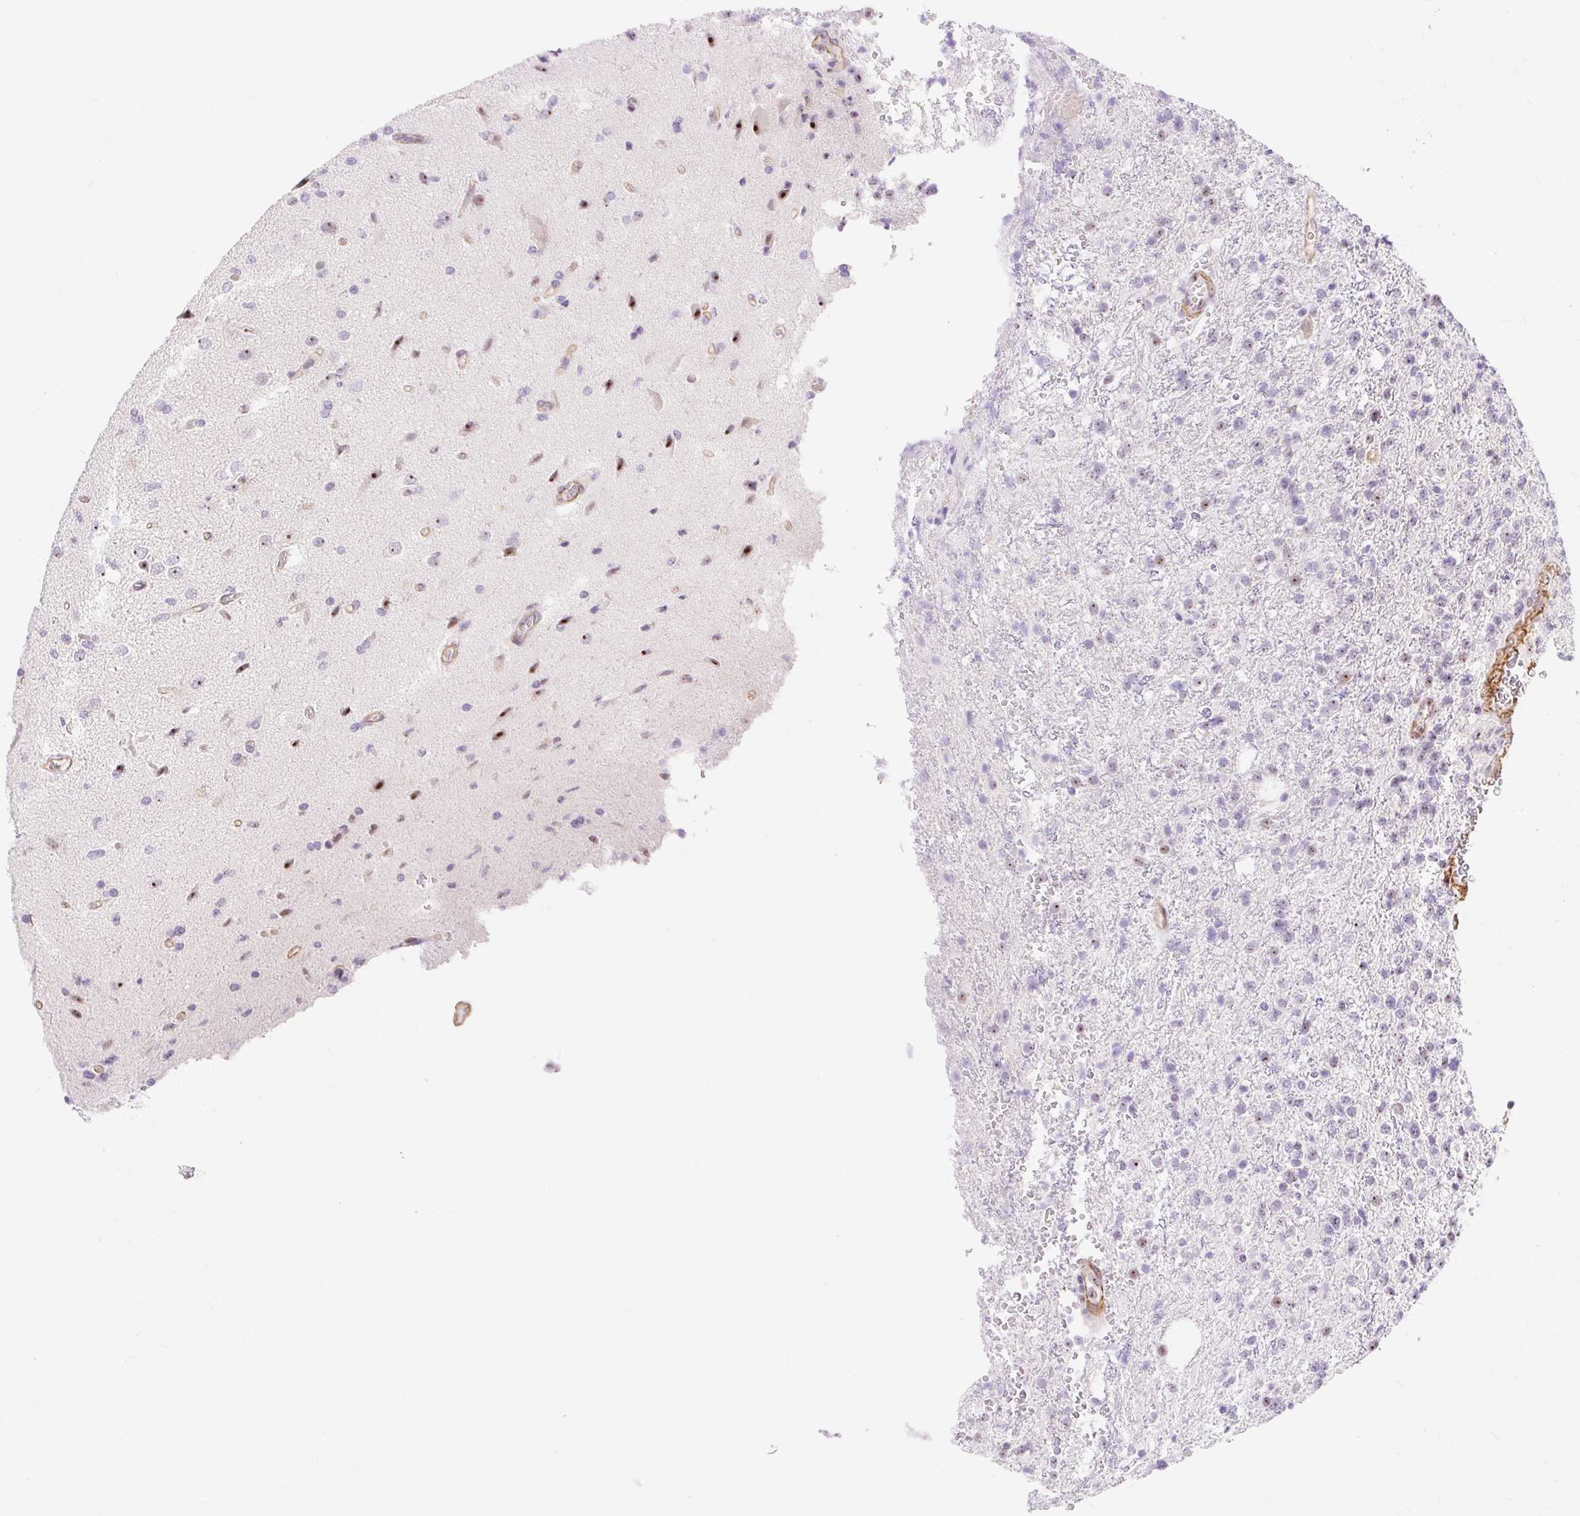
{"staining": {"intensity": "negative", "quantity": "none", "location": "none"}, "tissue": "glioma", "cell_type": "Tumor cells", "image_type": "cancer", "snomed": [{"axis": "morphology", "description": "Glioma, malignant, High grade"}, {"axis": "topography", "description": "Brain"}], "caption": "The histopathology image displays no significant expression in tumor cells of high-grade glioma (malignant). Nuclei are stained in blue.", "gene": "OBP2A", "patient": {"sex": "male", "age": 56}}